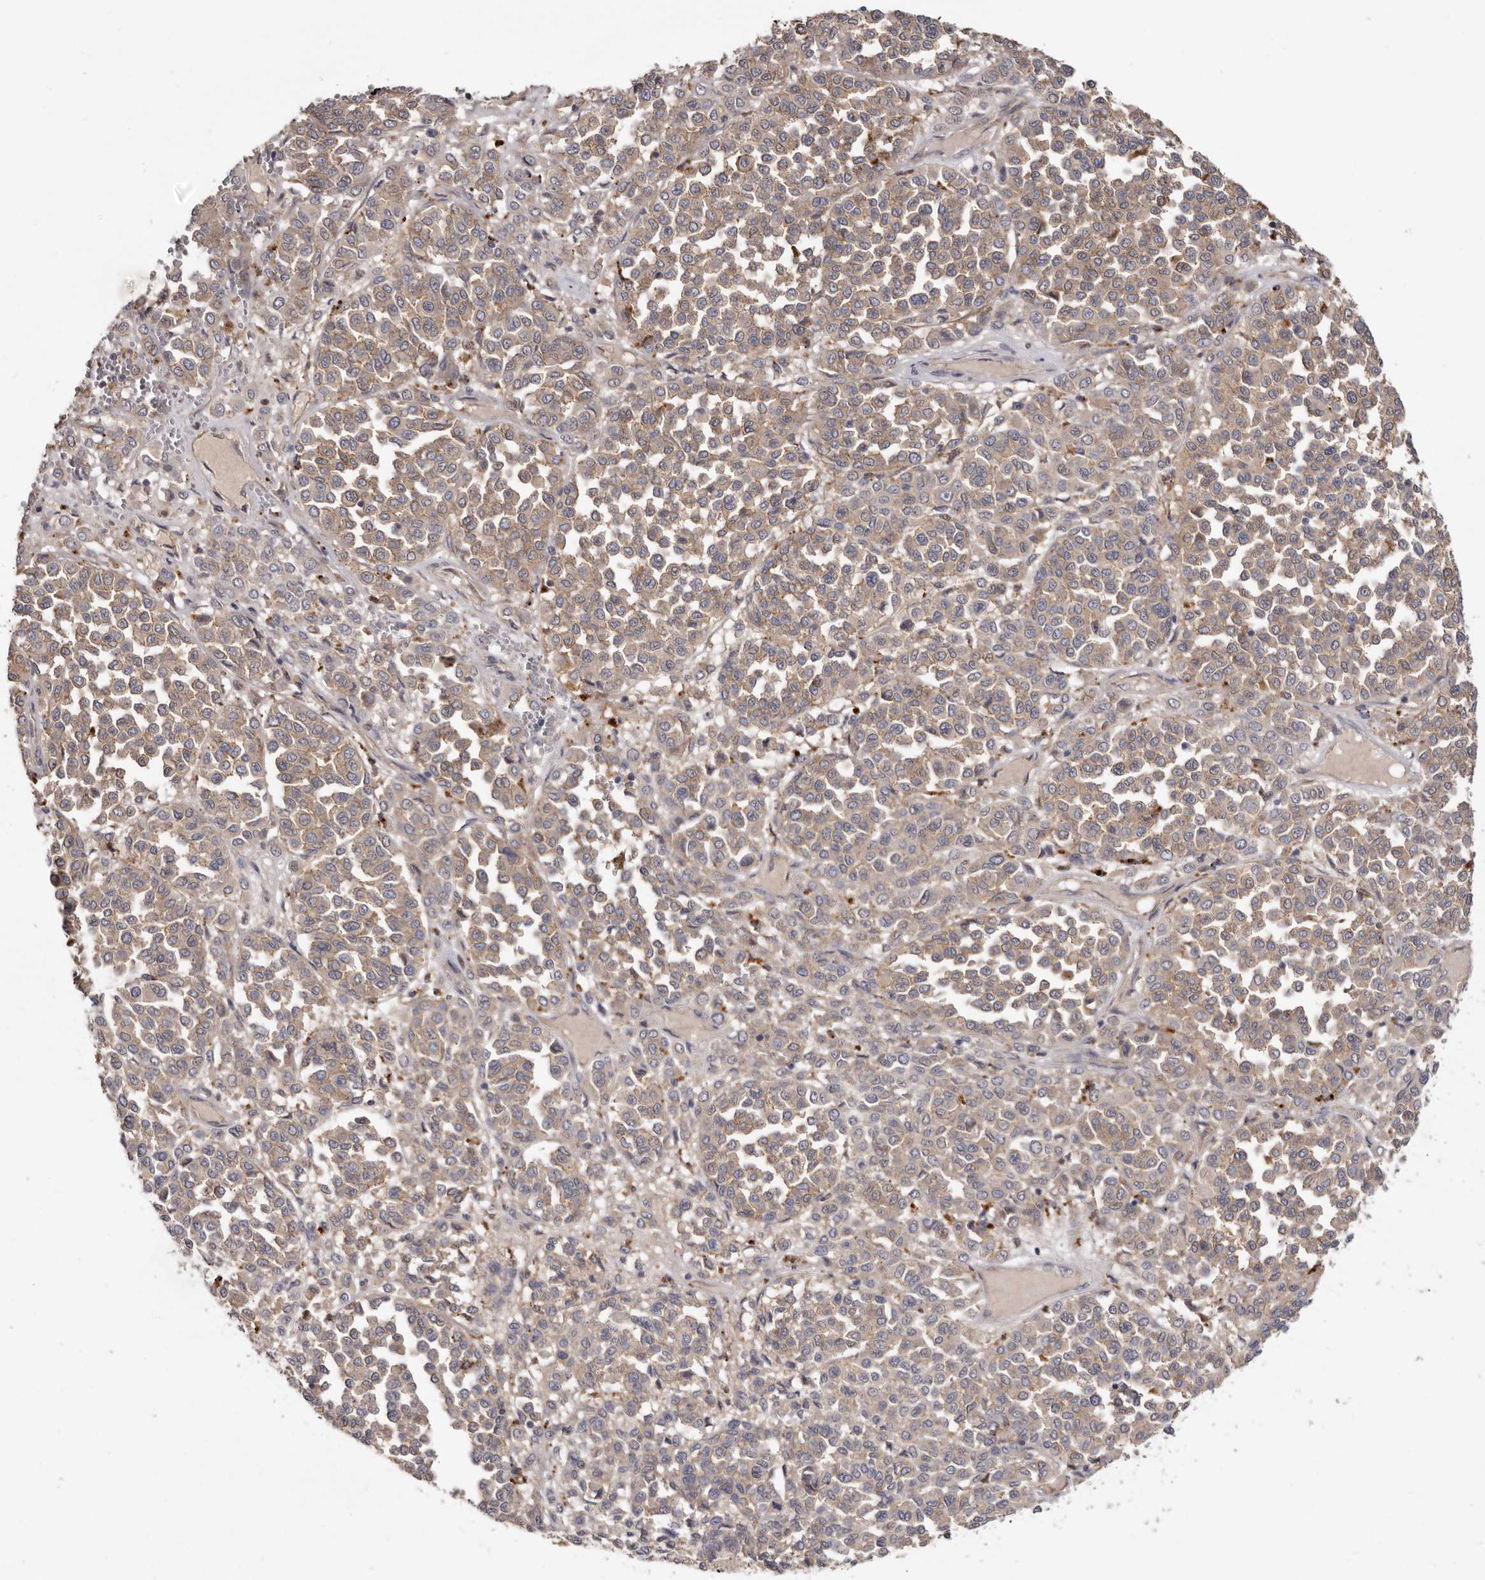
{"staining": {"intensity": "weak", "quantity": ">75%", "location": "cytoplasmic/membranous"}, "tissue": "melanoma", "cell_type": "Tumor cells", "image_type": "cancer", "snomed": [{"axis": "morphology", "description": "Malignant melanoma, Metastatic site"}, {"axis": "topography", "description": "Pancreas"}], "caption": "Protein expression analysis of melanoma exhibits weak cytoplasmic/membranous staining in about >75% of tumor cells.", "gene": "INKA2", "patient": {"sex": "female", "age": 30}}